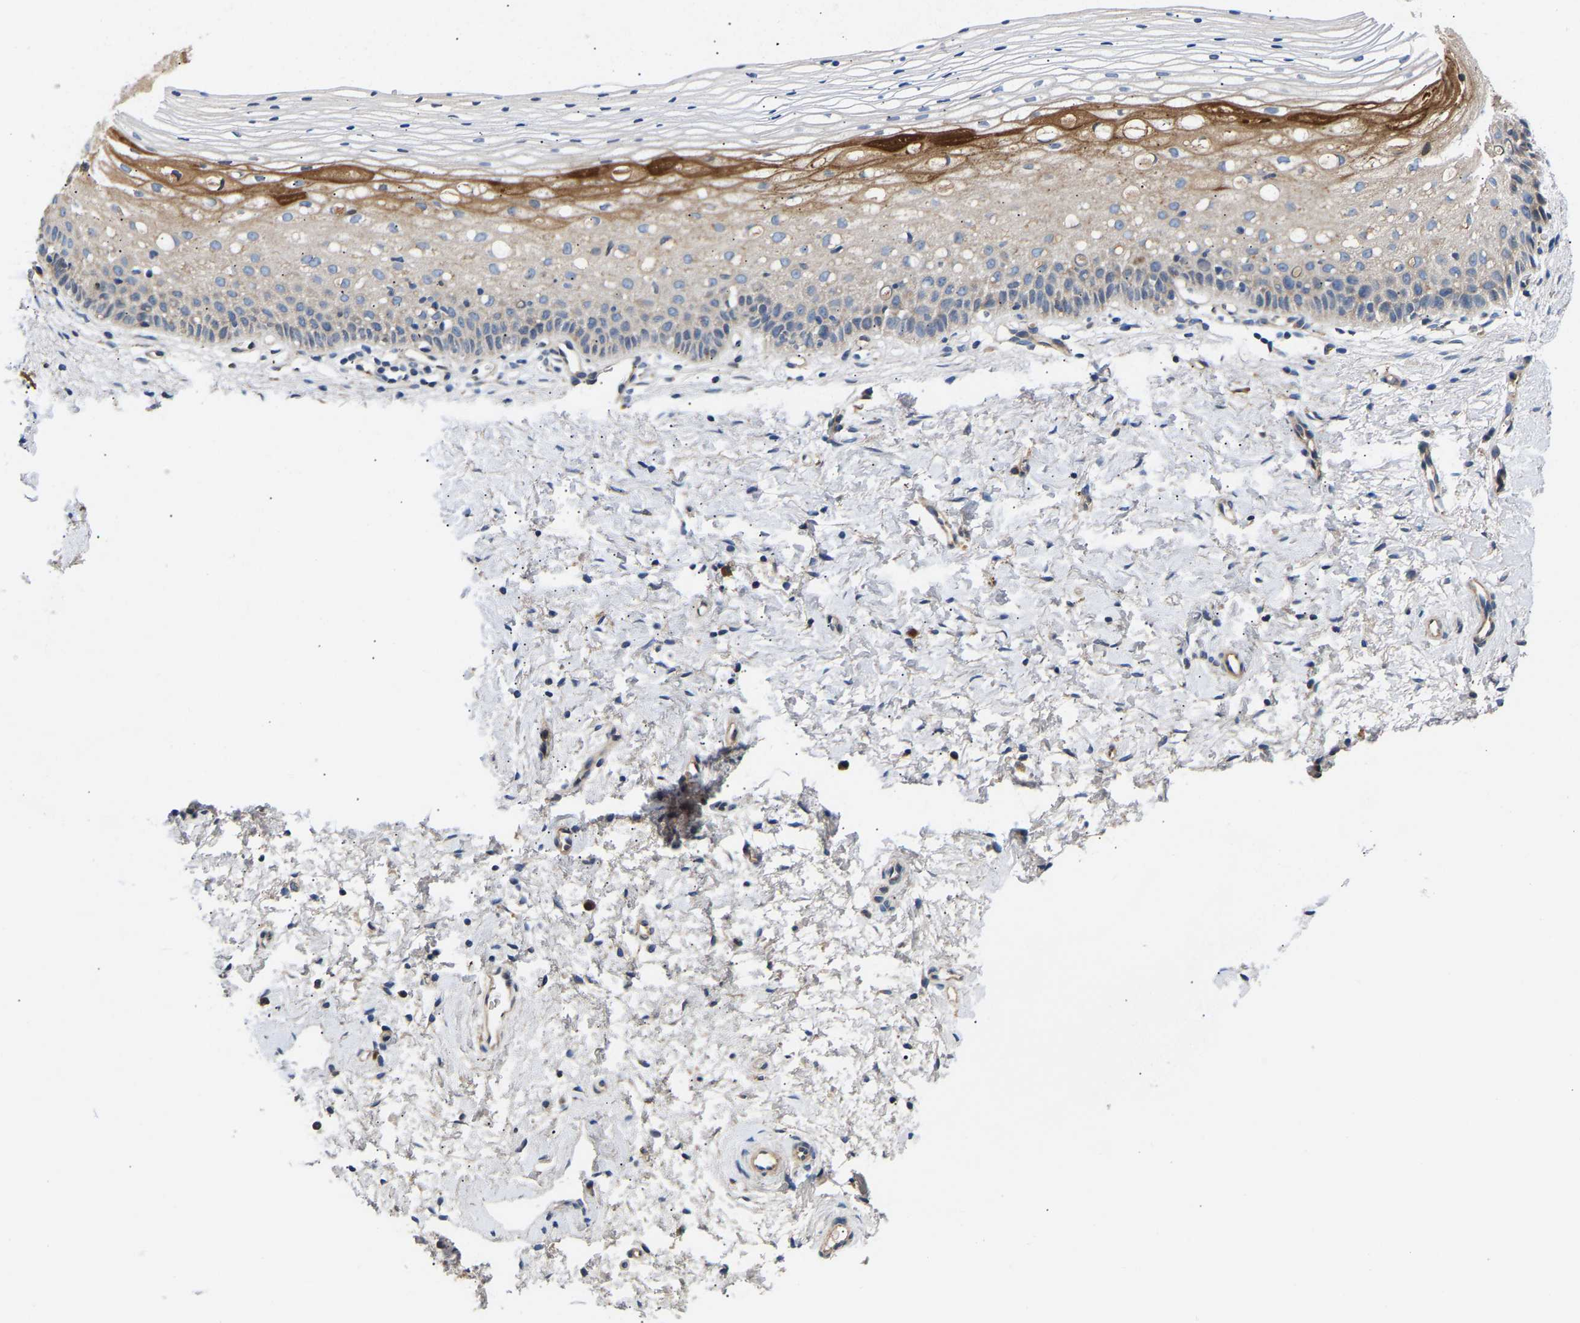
{"staining": {"intensity": "moderate", "quantity": "<25%", "location": "cytoplasmic/membranous"}, "tissue": "cervix", "cell_type": "Squamous epithelial cells", "image_type": "normal", "snomed": [{"axis": "morphology", "description": "Normal tissue, NOS"}, {"axis": "topography", "description": "Cervix"}], "caption": "Protein staining by IHC reveals moderate cytoplasmic/membranous expression in approximately <25% of squamous epithelial cells in normal cervix.", "gene": "AIMP2", "patient": {"sex": "female", "age": 72}}